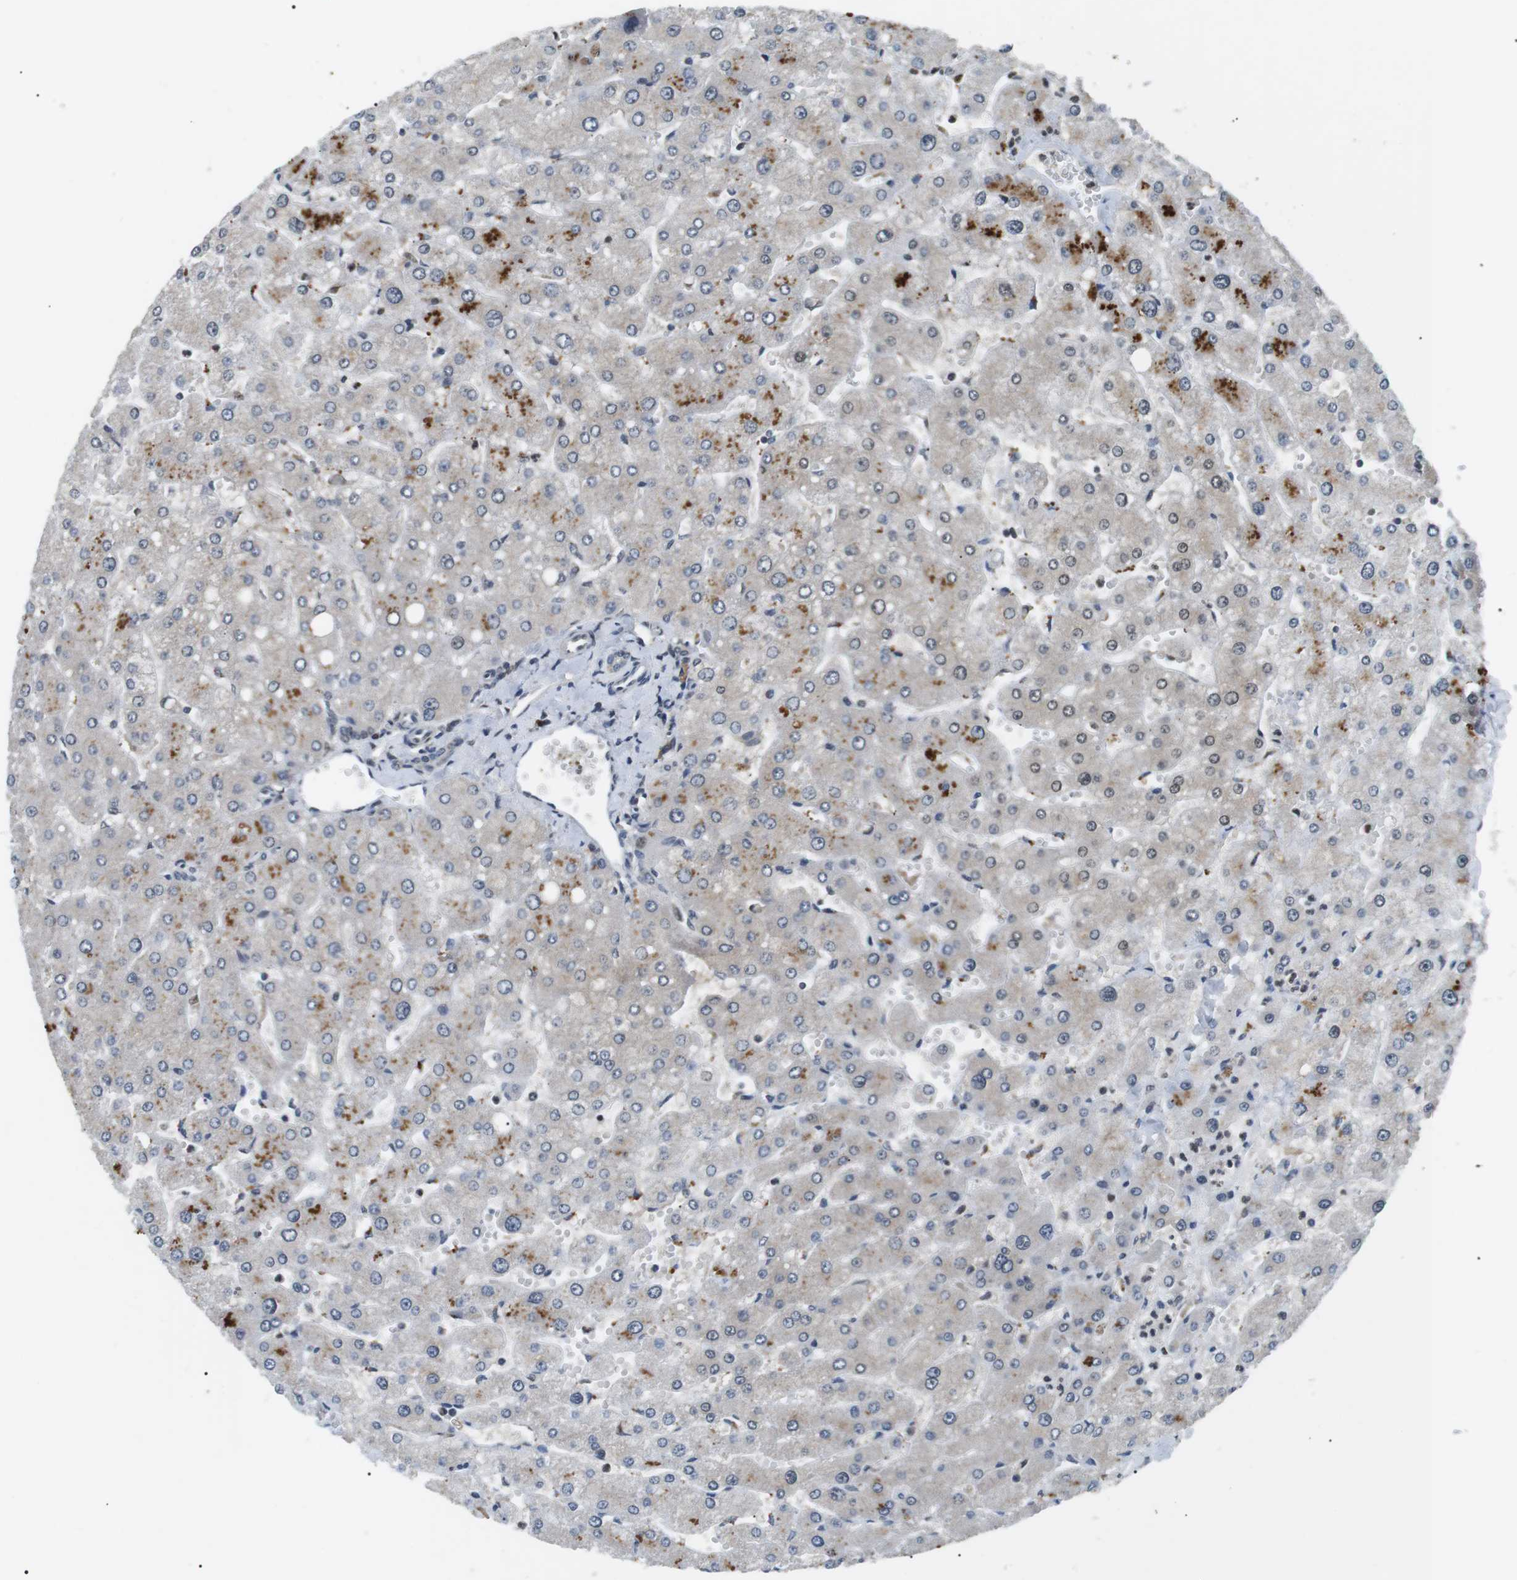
{"staining": {"intensity": "weak", "quantity": "25%-75%", "location": "nuclear"}, "tissue": "liver", "cell_type": "Cholangiocytes", "image_type": "normal", "snomed": [{"axis": "morphology", "description": "Normal tissue, NOS"}, {"axis": "topography", "description": "Liver"}], "caption": "Normal liver reveals weak nuclear staining in about 25%-75% of cholangiocytes, visualized by immunohistochemistry. The staining is performed using DAB brown chromogen to label protein expression. The nuclei are counter-stained blue using hematoxylin.", "gene": "ORAI3", "patient": {"sex": "male", "age": 55}}